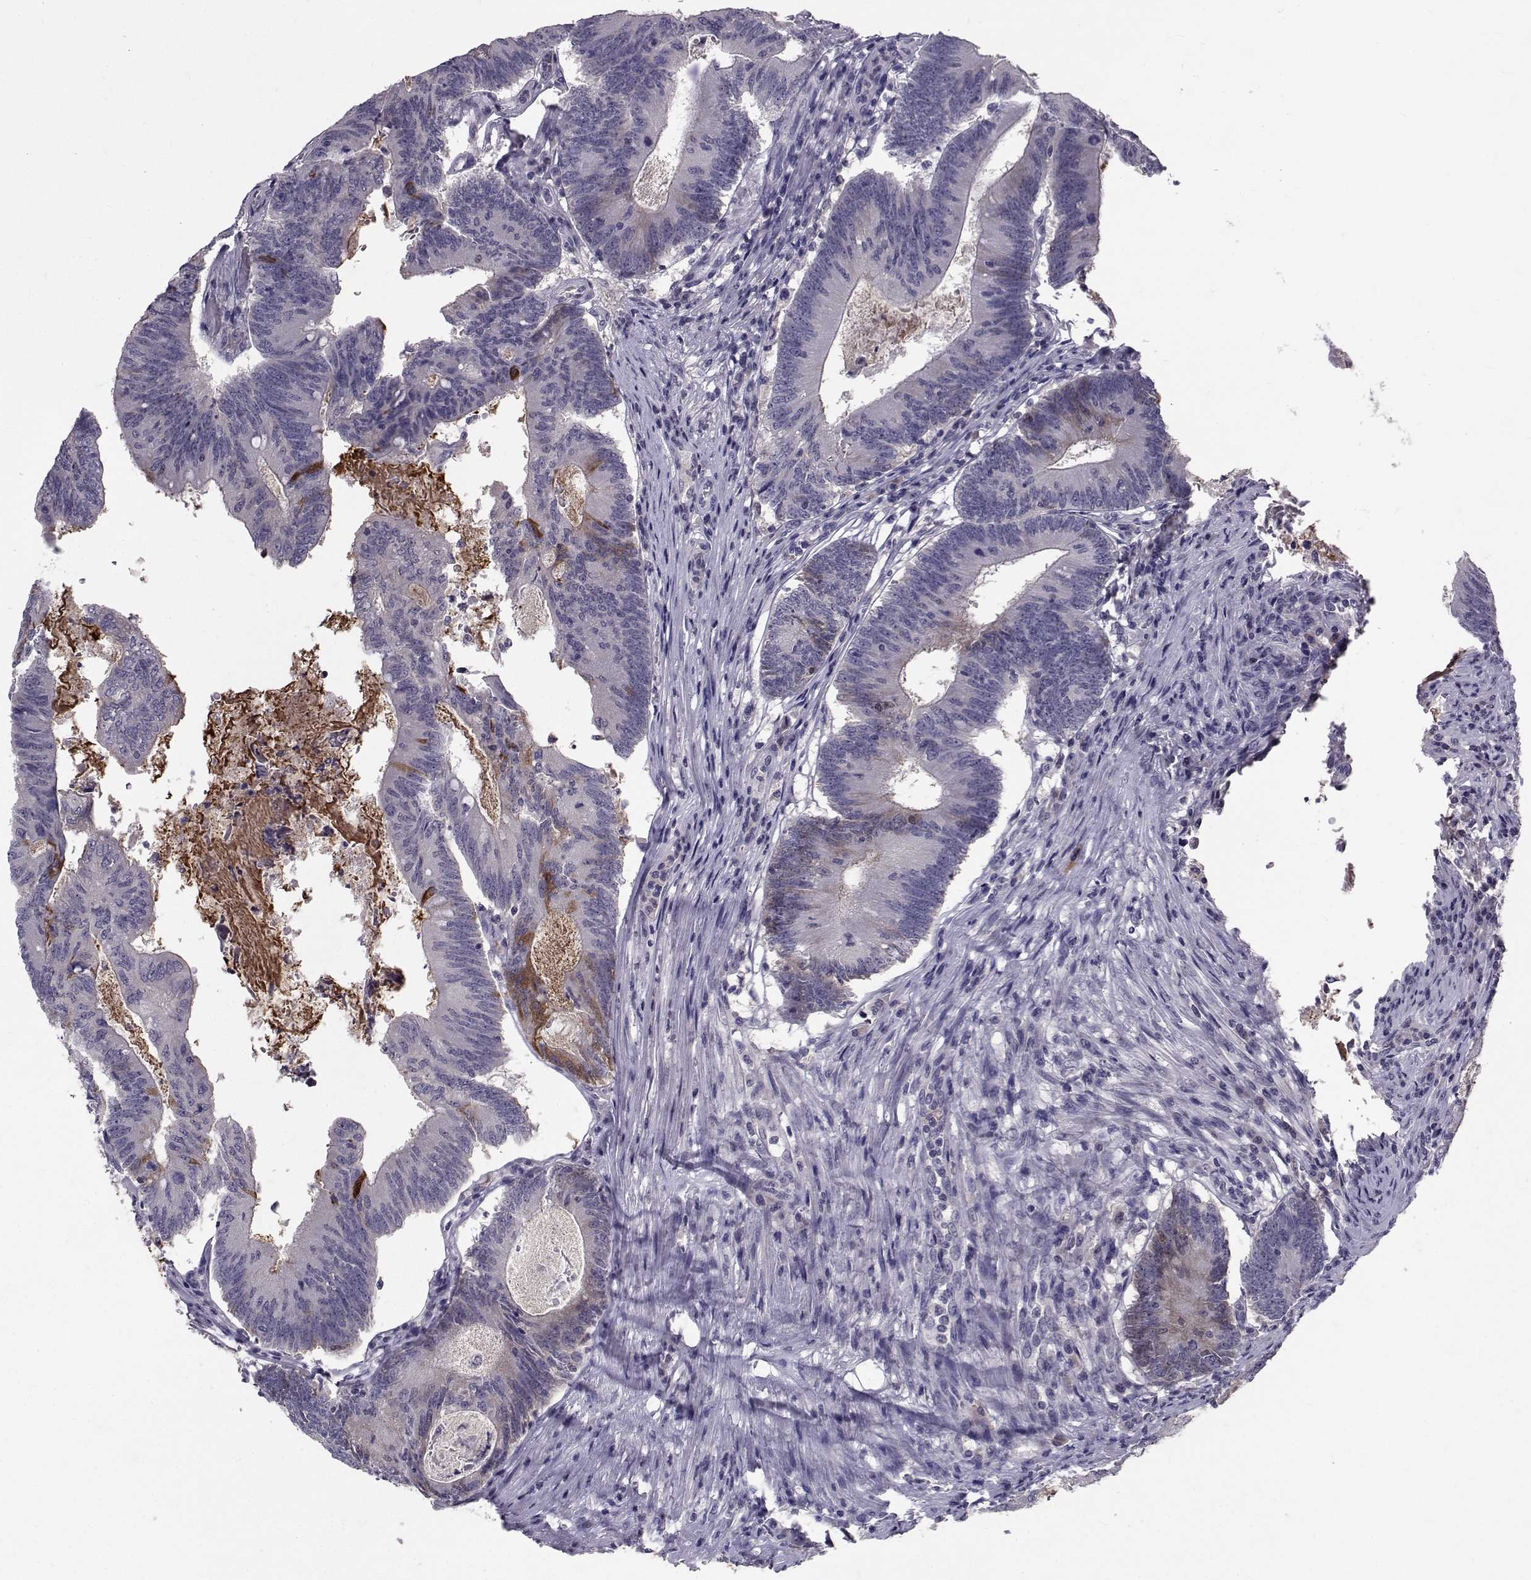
{"staining": {"intensity": "negative", "quantity": "none", "location": "none"}, "tissue": "colorectal cancer", "cell_type": "Tumor cells", "image_type": "cancer", "snomed": [{"axis": "morphology", "description": "Adenocarcinoma, NOS"}, {"axis": "topography", "description": "Colon"}], "caption": "IHC histopathology image of neoplastic tissue: human adenocarcinoma (colorectal) stained with DAB demonstrates no significant protein positivity in tumor cells.", "gene": "TNFRSF11B", "patient": {"sex": "female", "age": 70}}